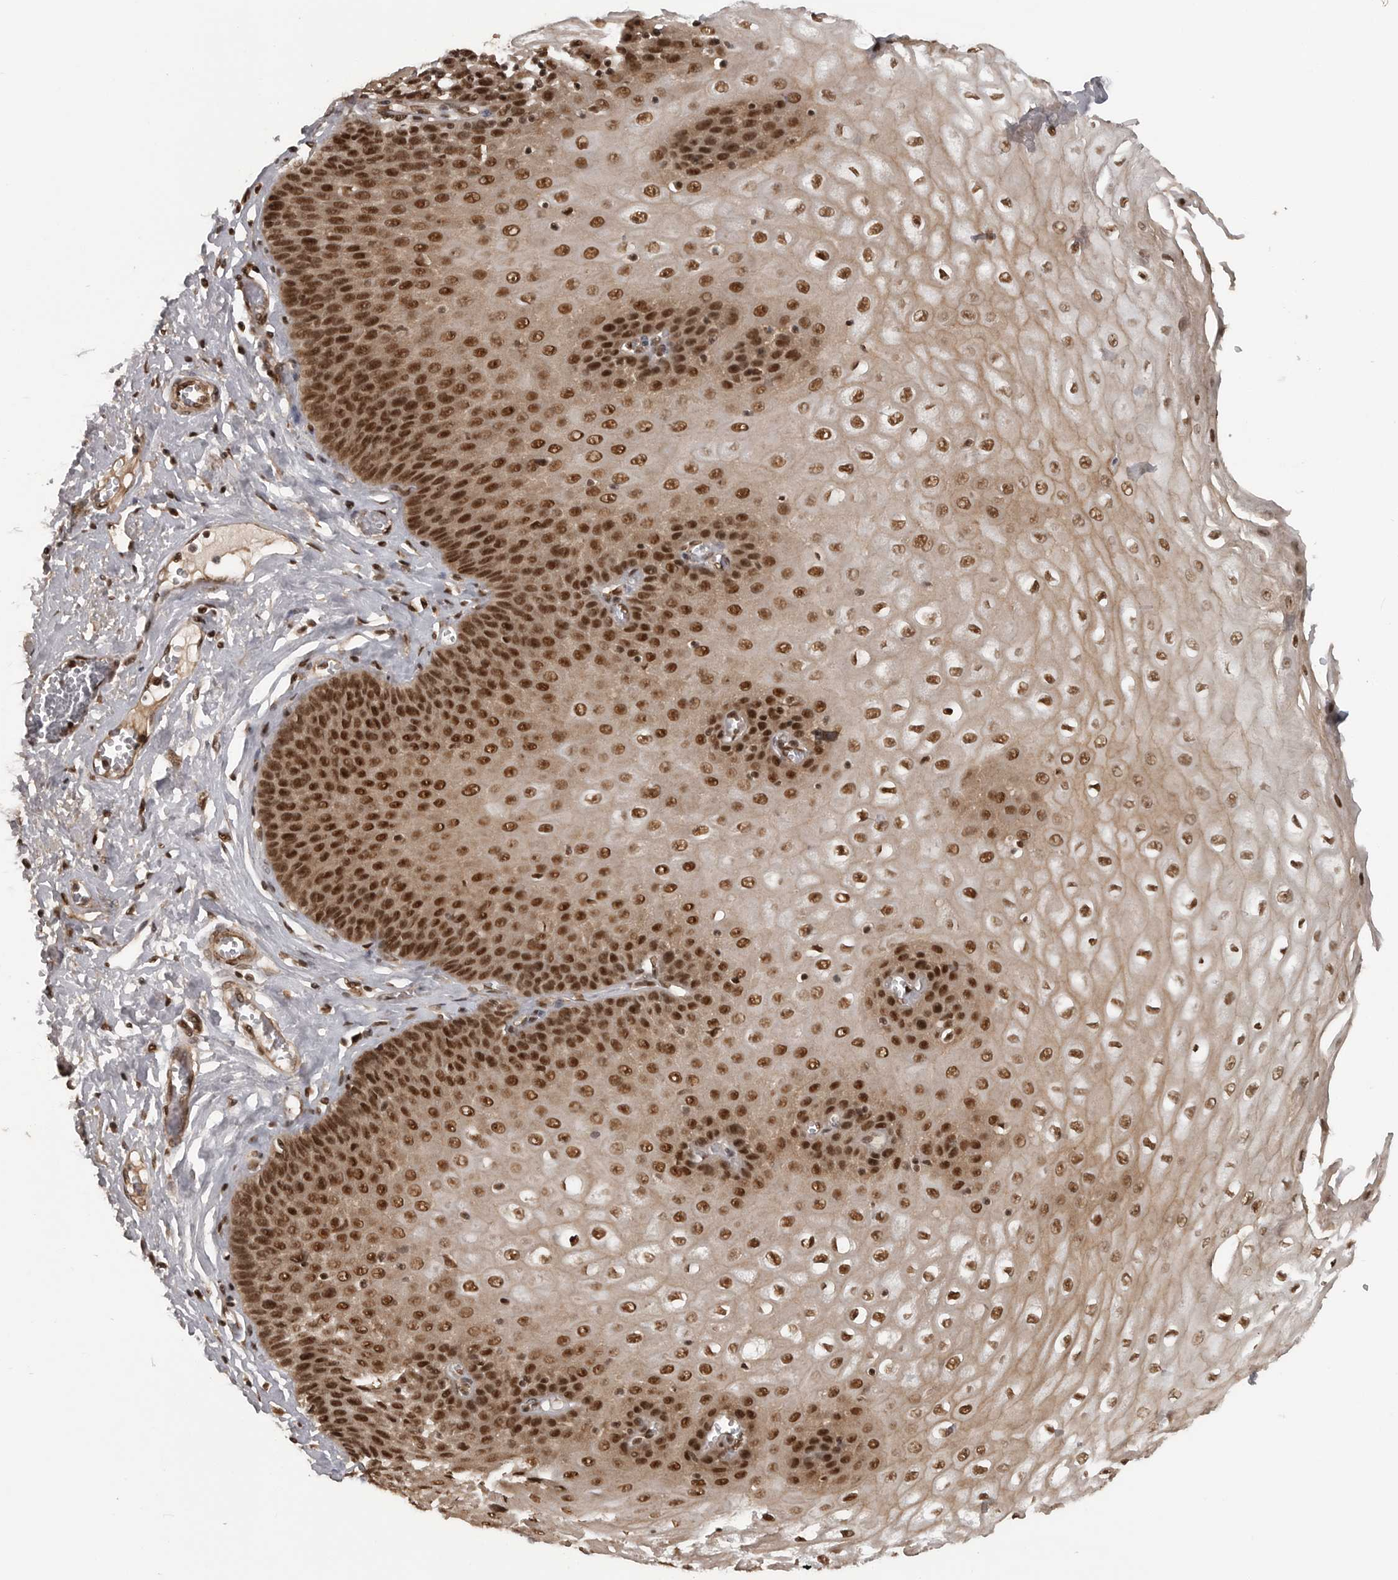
{"staining": {"intensity": "strong", "quantity": ">75%", "location": "nuclear"}, "tissue": "esophagus", "cell_type": "Squamous epithelial cells", "image_type": "normal", "snomed": [{"axis": "morphology", "description": "Normal tissue, NOS"}, {"axis": "topography", "description": "Esophagus"}], "caption": "IHC photomicrograph of benign esophagus: human esophagus stained using IHC shows high levels of strong protein expression localized specifically in the nuclear of squamous epithelial cells, appearing as a nuclear brown color.", "gene": "CBLL1", "patient": {"sex": "male", "age": 60}}